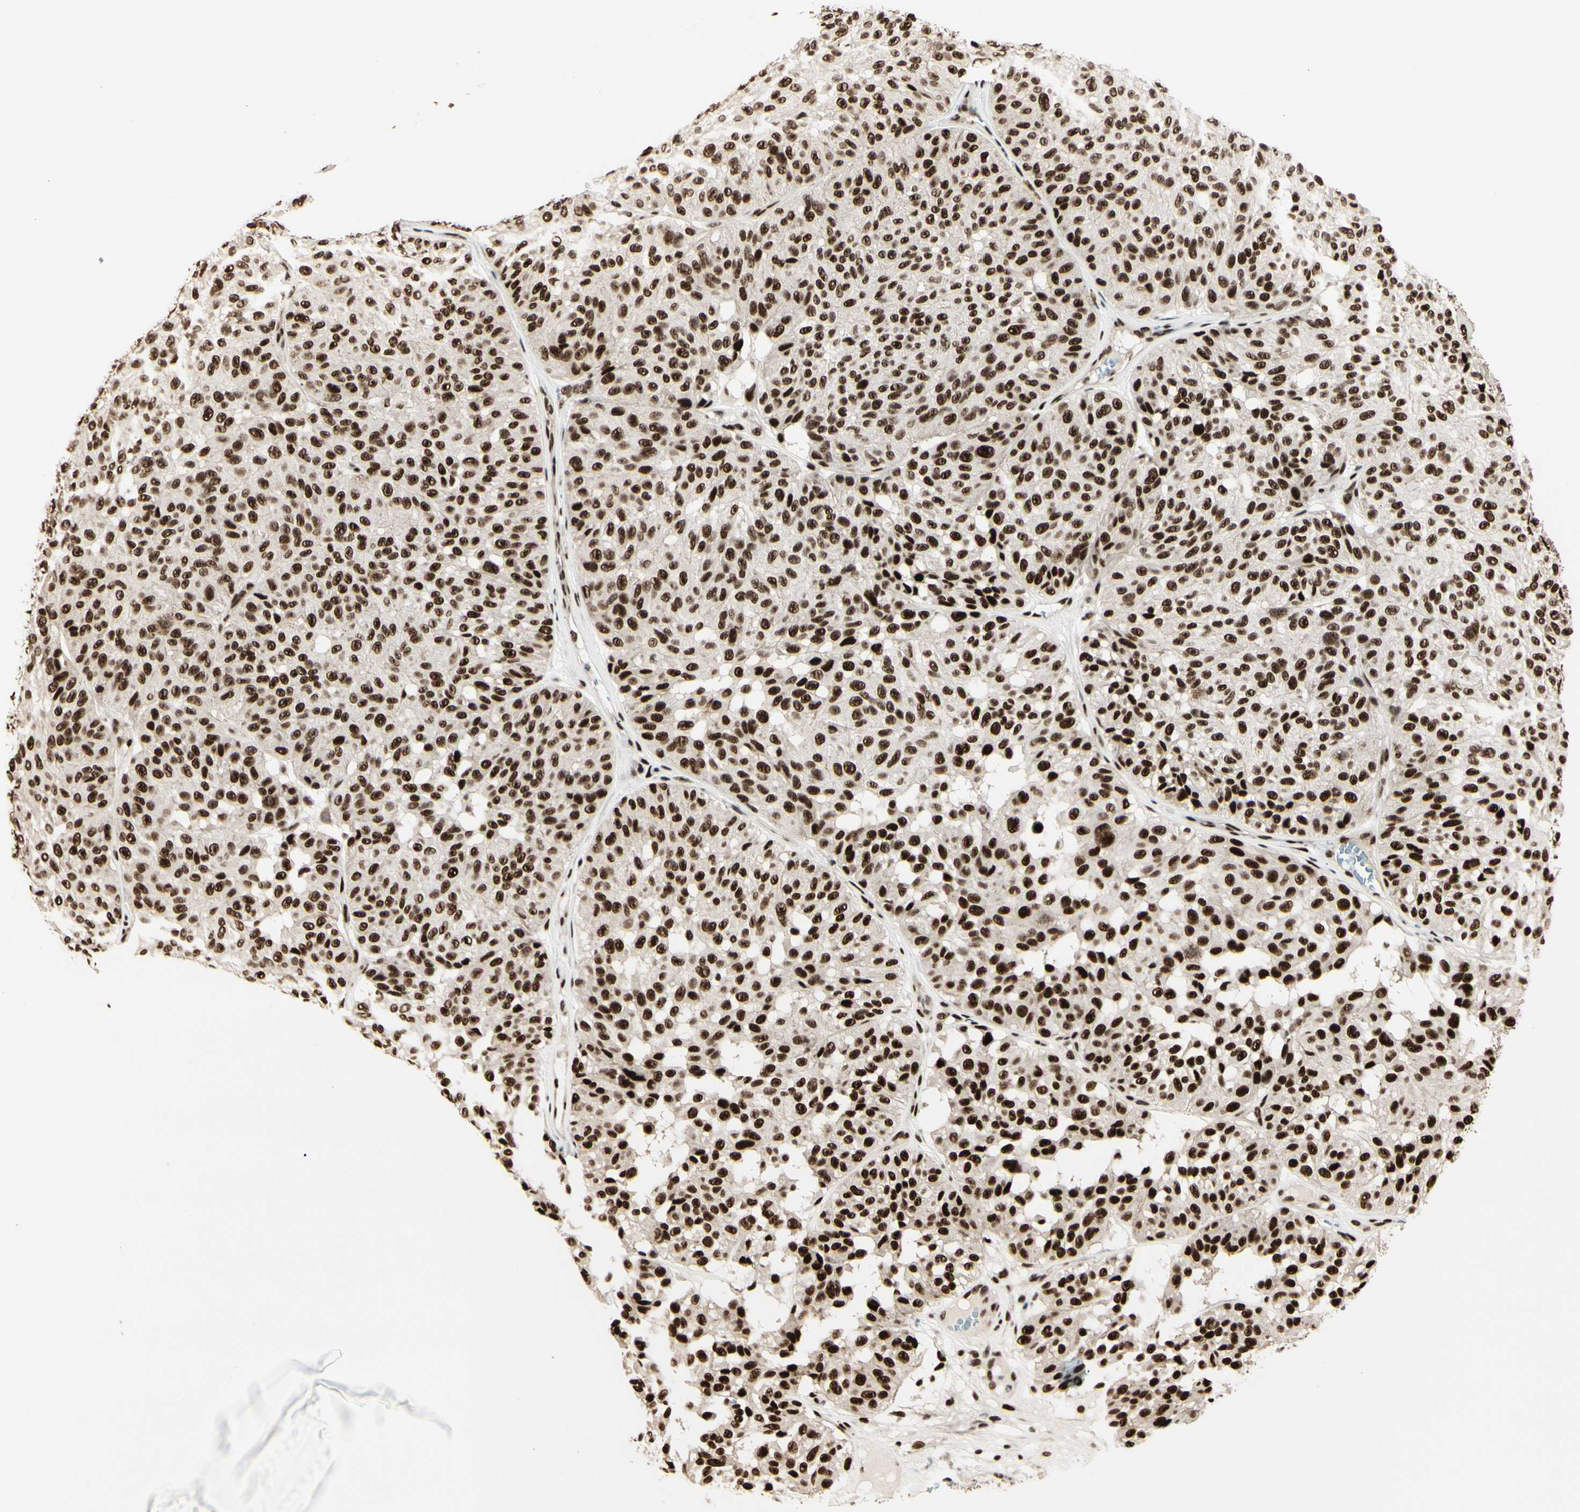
{"staining": {"intensity": "strong", "quantity": ">75%", "location": "nuclear"}, "tissue": "melanoma", "cell_type": "Tumor cells", "image_type": "cancer", "snomed": [{"axis": "morphology", "description": "Malignant melanoma, NOS"}, {"axis": "topography", "description": "Skin"}], "caption": "Melanoma stained for a protein reveals strong nuclear positivity in tumor cells.", "gene": "HEXIM1", "patient": {"sex": "female", "age": 46}}